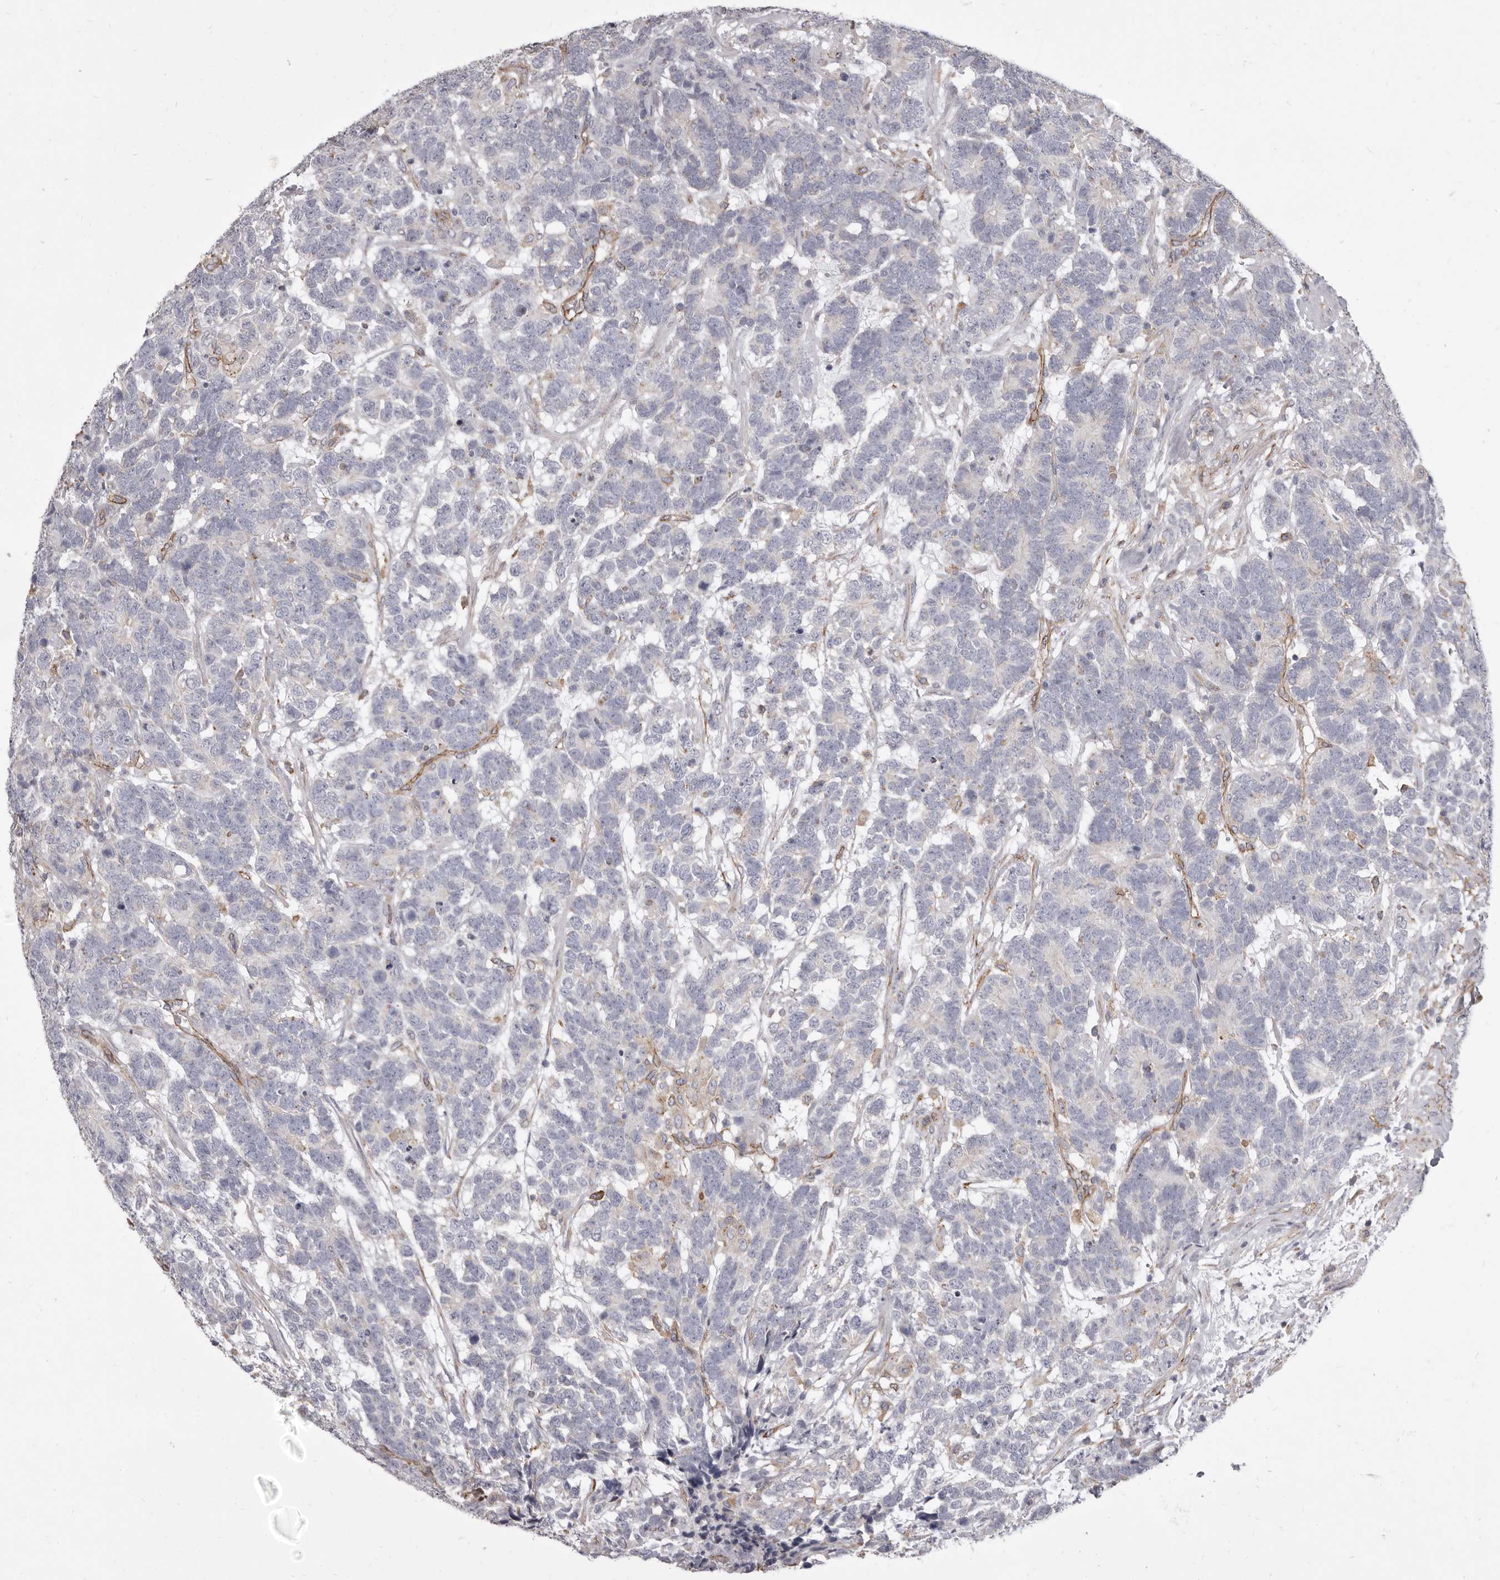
{"staining": {"intensity": "negative", "quantity": "none", "location": "none"}, "tissue": "testis cancer", "cell_type": "Tumor cells", "image_type": "cancer", "snomed": [{"axis": "morphology", "description": "Carcinoma, Embryonal, NOS"}, {"axis": "topography", "description": "Testis"}], "caption": "This is a micrograph of IHC staining of testis cancer, which shows no staining in tumor cells.", "gene": "P2RX6", "patient": {"sex": "male", "age": 26}}